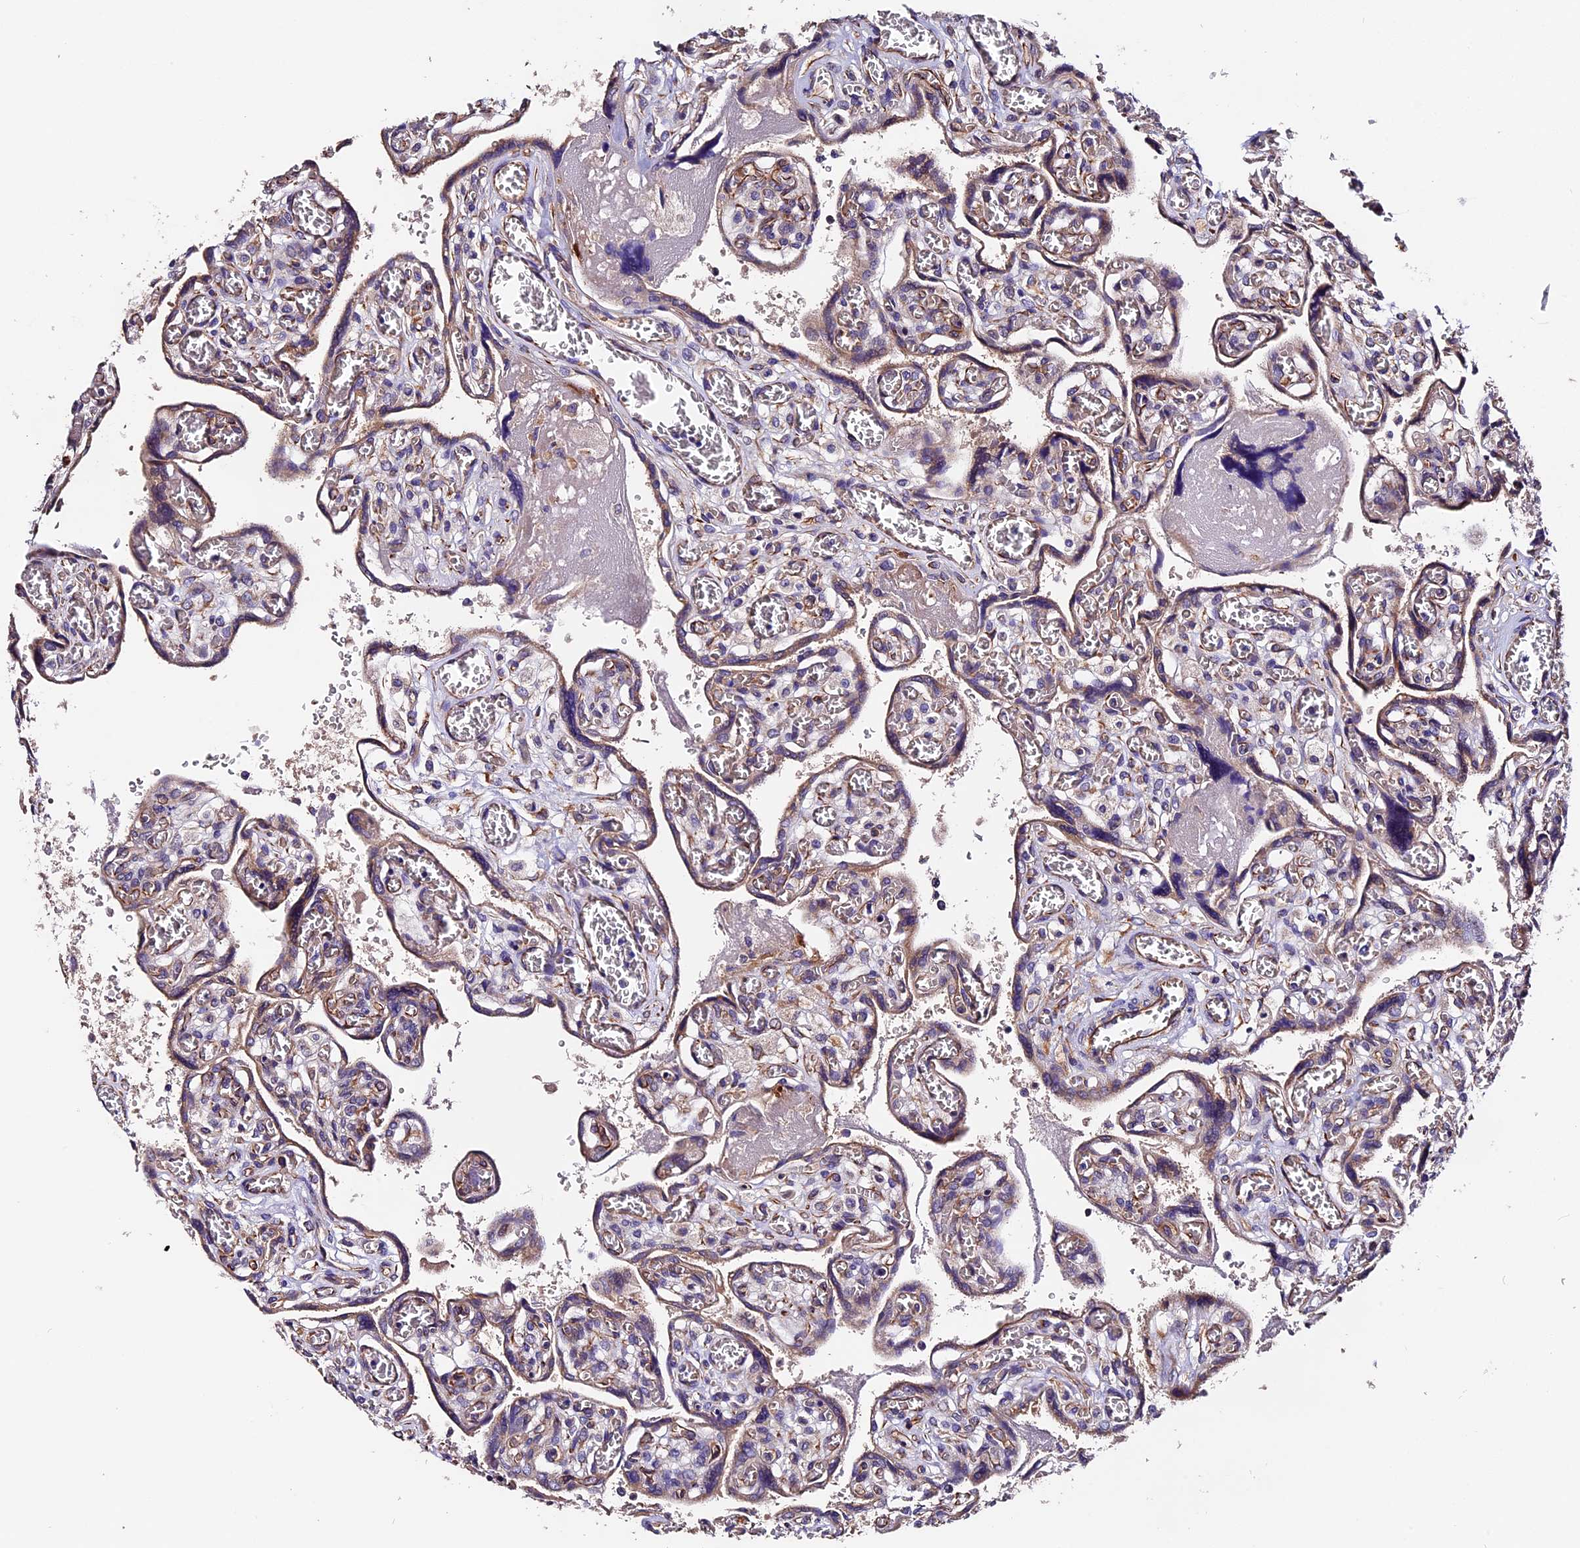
{"staining": {"intensity": "weak", "quantity": ">75%", "location": "cytoplasmic/membranous"}, "tissue": "placenta", "cell_type": "Trophoblastic cells", "image_type": "normal", "snomed": [{"axis": "morphology", "description": "Normal tissue, NOS"}, {"axis": "topography", "description": "Placenta"}], "caption": "Placenta stained with a protein marker shows weak staining in trophoblastic cells.", "gene": "CLN5", "patient": {"sex": "female", "age": 39}}